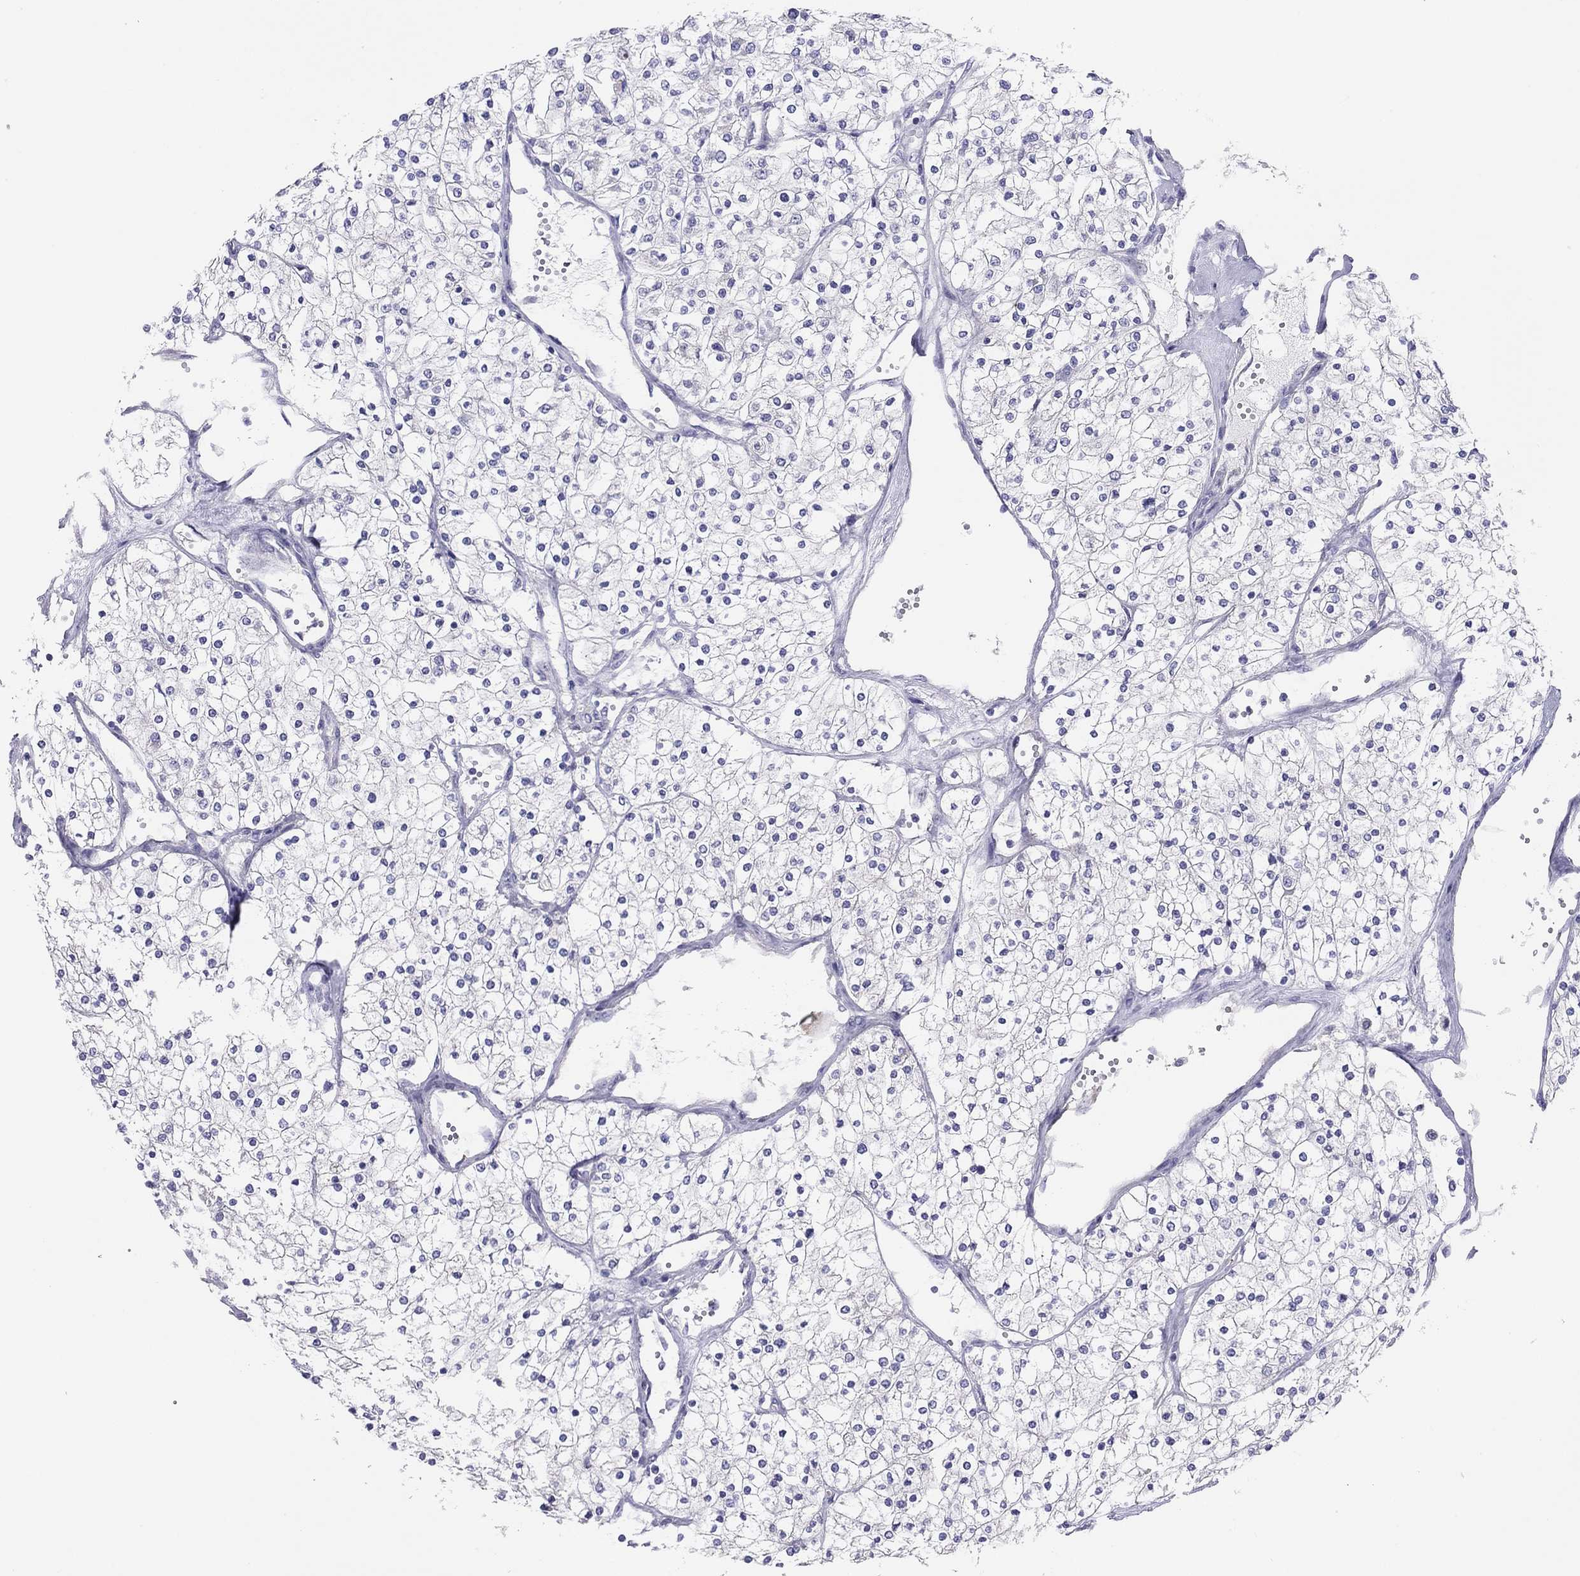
{"staining": {"intensity": "negative", "quantity": "none", "location": "none"}, "tissue": "renal cancer", "cell_type": "Tumor cells", "image_type": "cancer", "snomed": [{"axis": "morphology", "description": "Adenocarcinoma, NOS"}, {"axis": "topography", "description": "Kidney"}], "caption": "DAB immunohistochemical staining of human renal cancer reveals no significant expression in tumor cells.", "gene": "MGAT4C", "patient": {"sex": "male", "age": 80}}